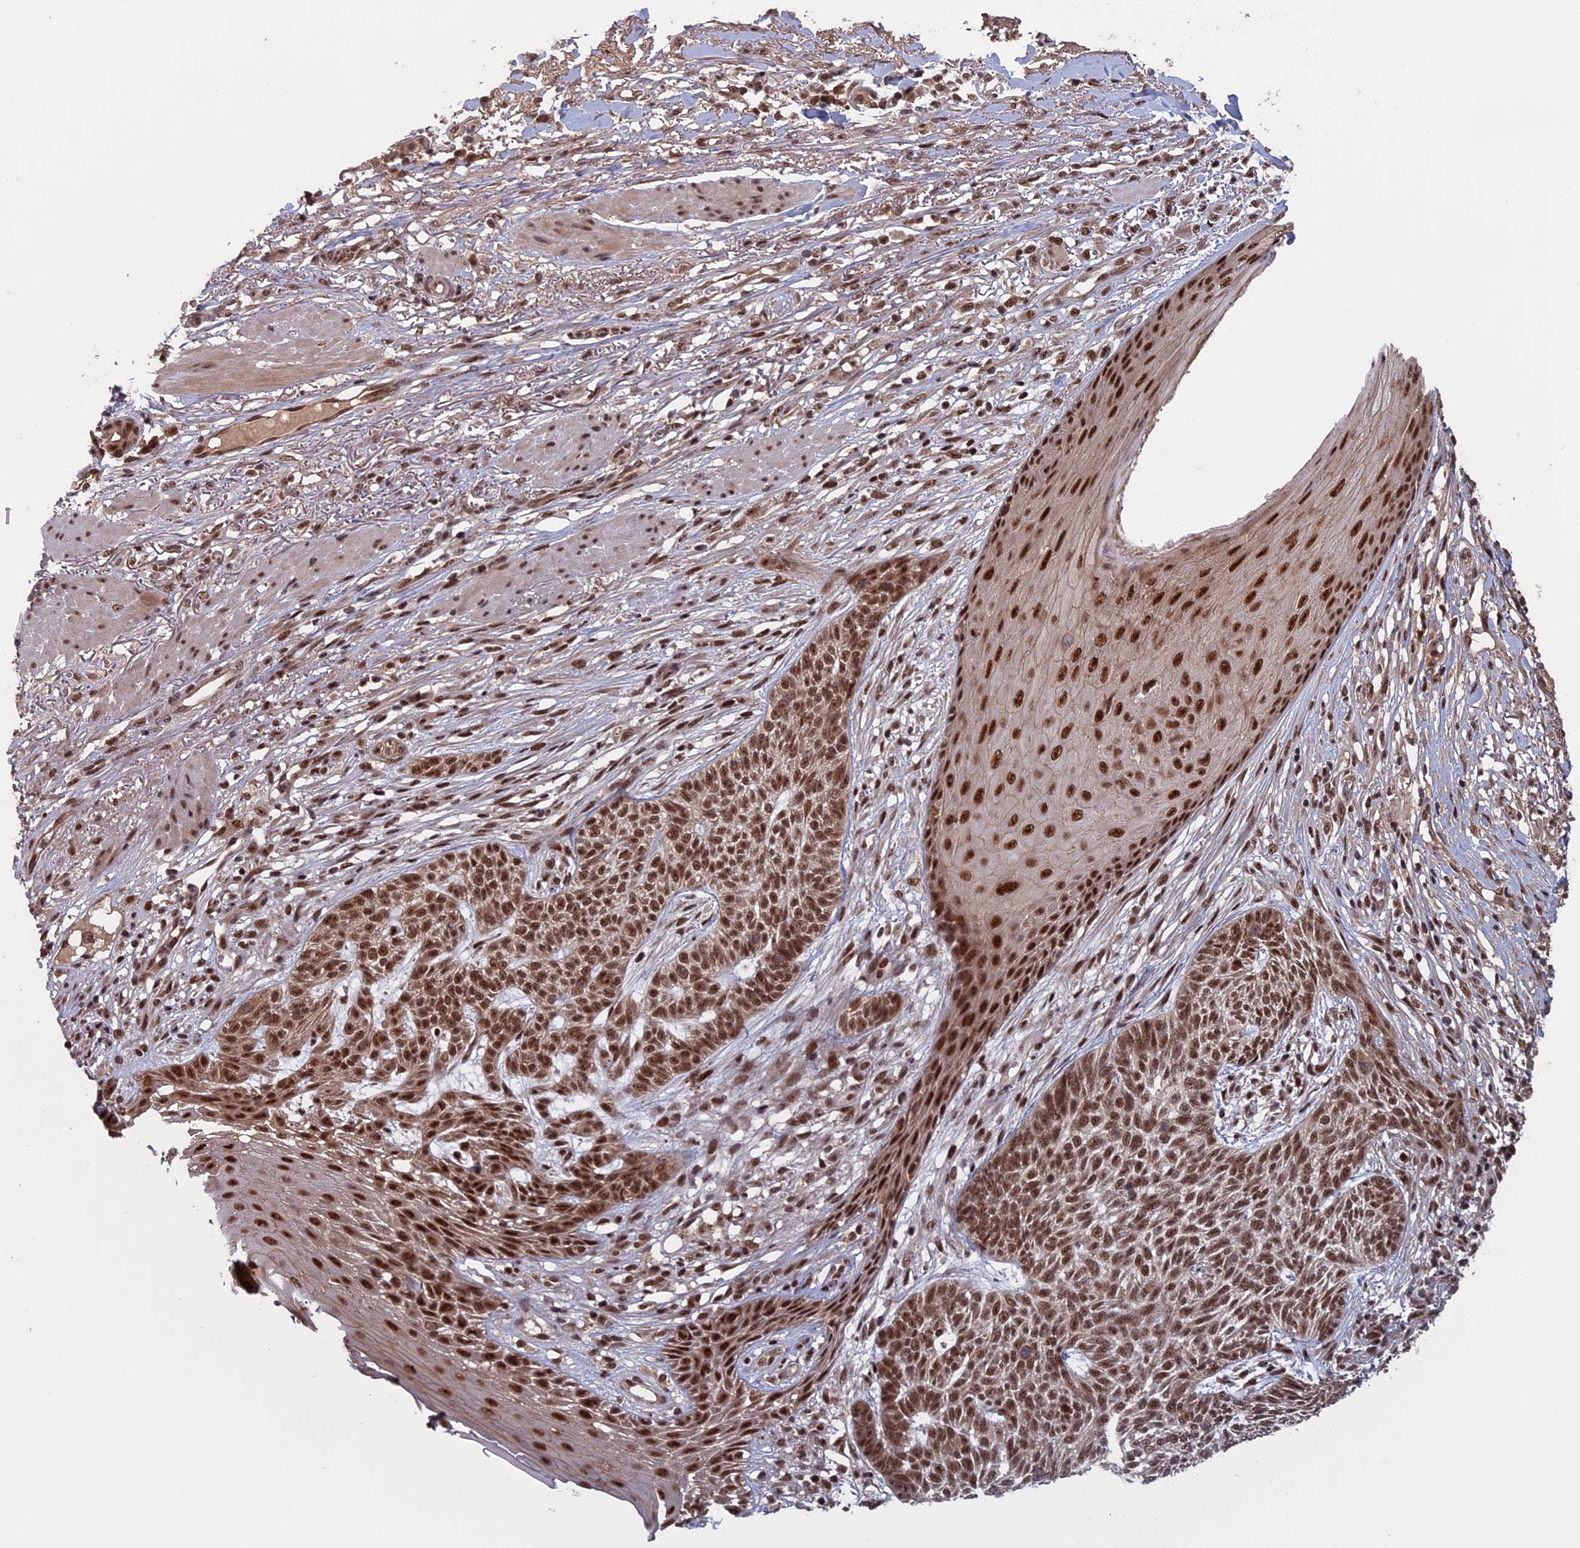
{"staining": {"intensity": "moderate", "quantity": ">75%", "location": "nuclear"}, "tissue": "skin cancer", "cell_type": "Tumor cells", "image_type": "cancer", "snomed": [{"axis": "morphology", "description": "Normal tissue, NOS"}, {"axis": "morphology", "description": "Basal cell carcinoma"}, {"axis": "topography", "description": "Skin"}], "caption": "A high-resolution image shows IHC staining of basal cell carcinoma (skin), which shows moderate nuclear positivity in about >75% of tumor cells.", "gene": "CACTIN", "patient": {"sex": "male", "age": 64}}